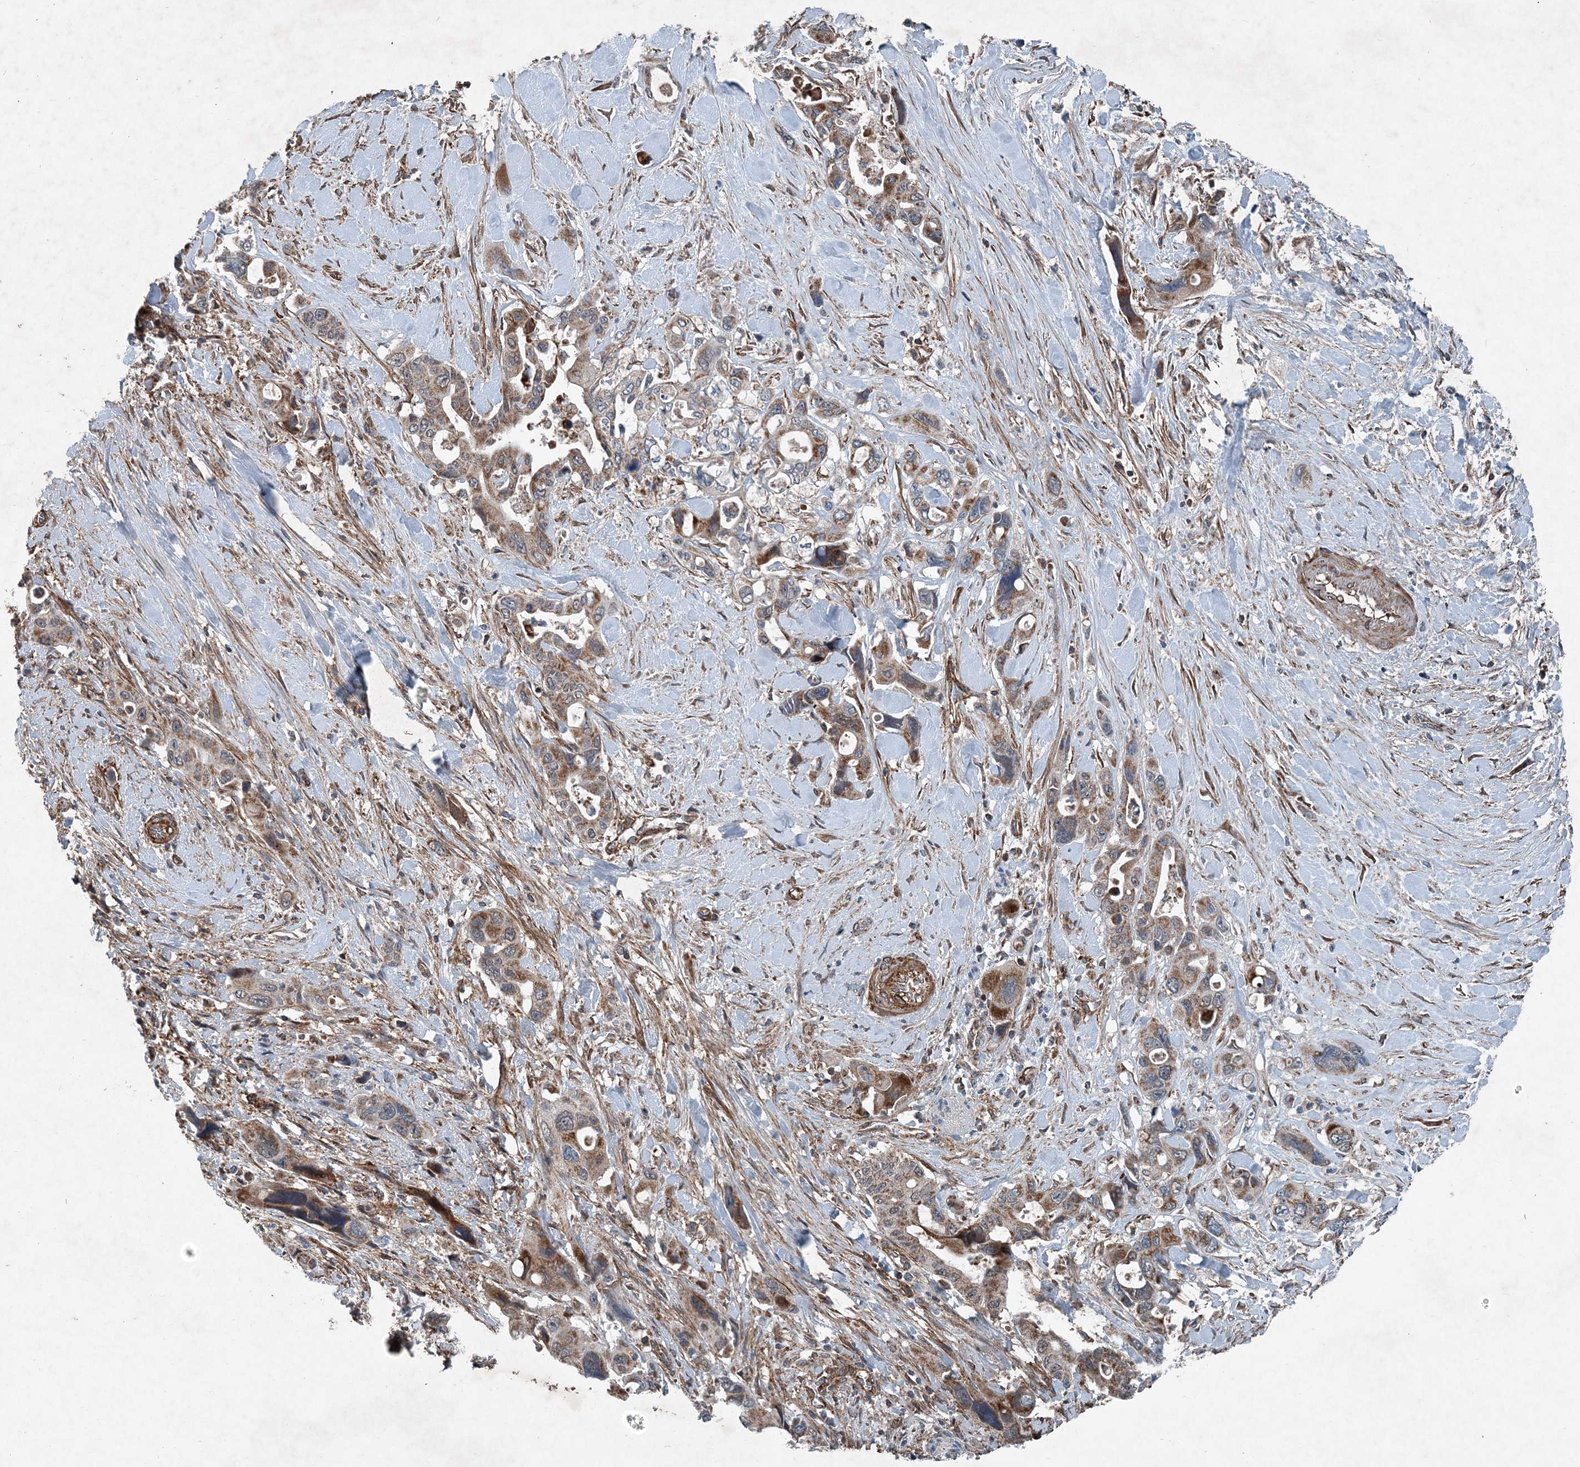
{"staining": {"intensity": "moderate", "quantity": ">75%", "location": "cytoplasmic/membranous"}, "tissue": "pancreatic cancer", "cell_type": "Tumor cells", "image_type": "cancer", "snomed": [{"axis": "morphology", "description": "Adenocarcinoma, NOS"}, {"axis": "topography", "description": "Pancreas"}], "caption": "Human adenocarcinoma (pancreatic) stained with a brown dye reveals moderate cytoplasmic/membranous positive expression in approximately >75% of tumor cells.", "gene": "NDUFA2", "patient": {"sex": "male", "age": 46}}